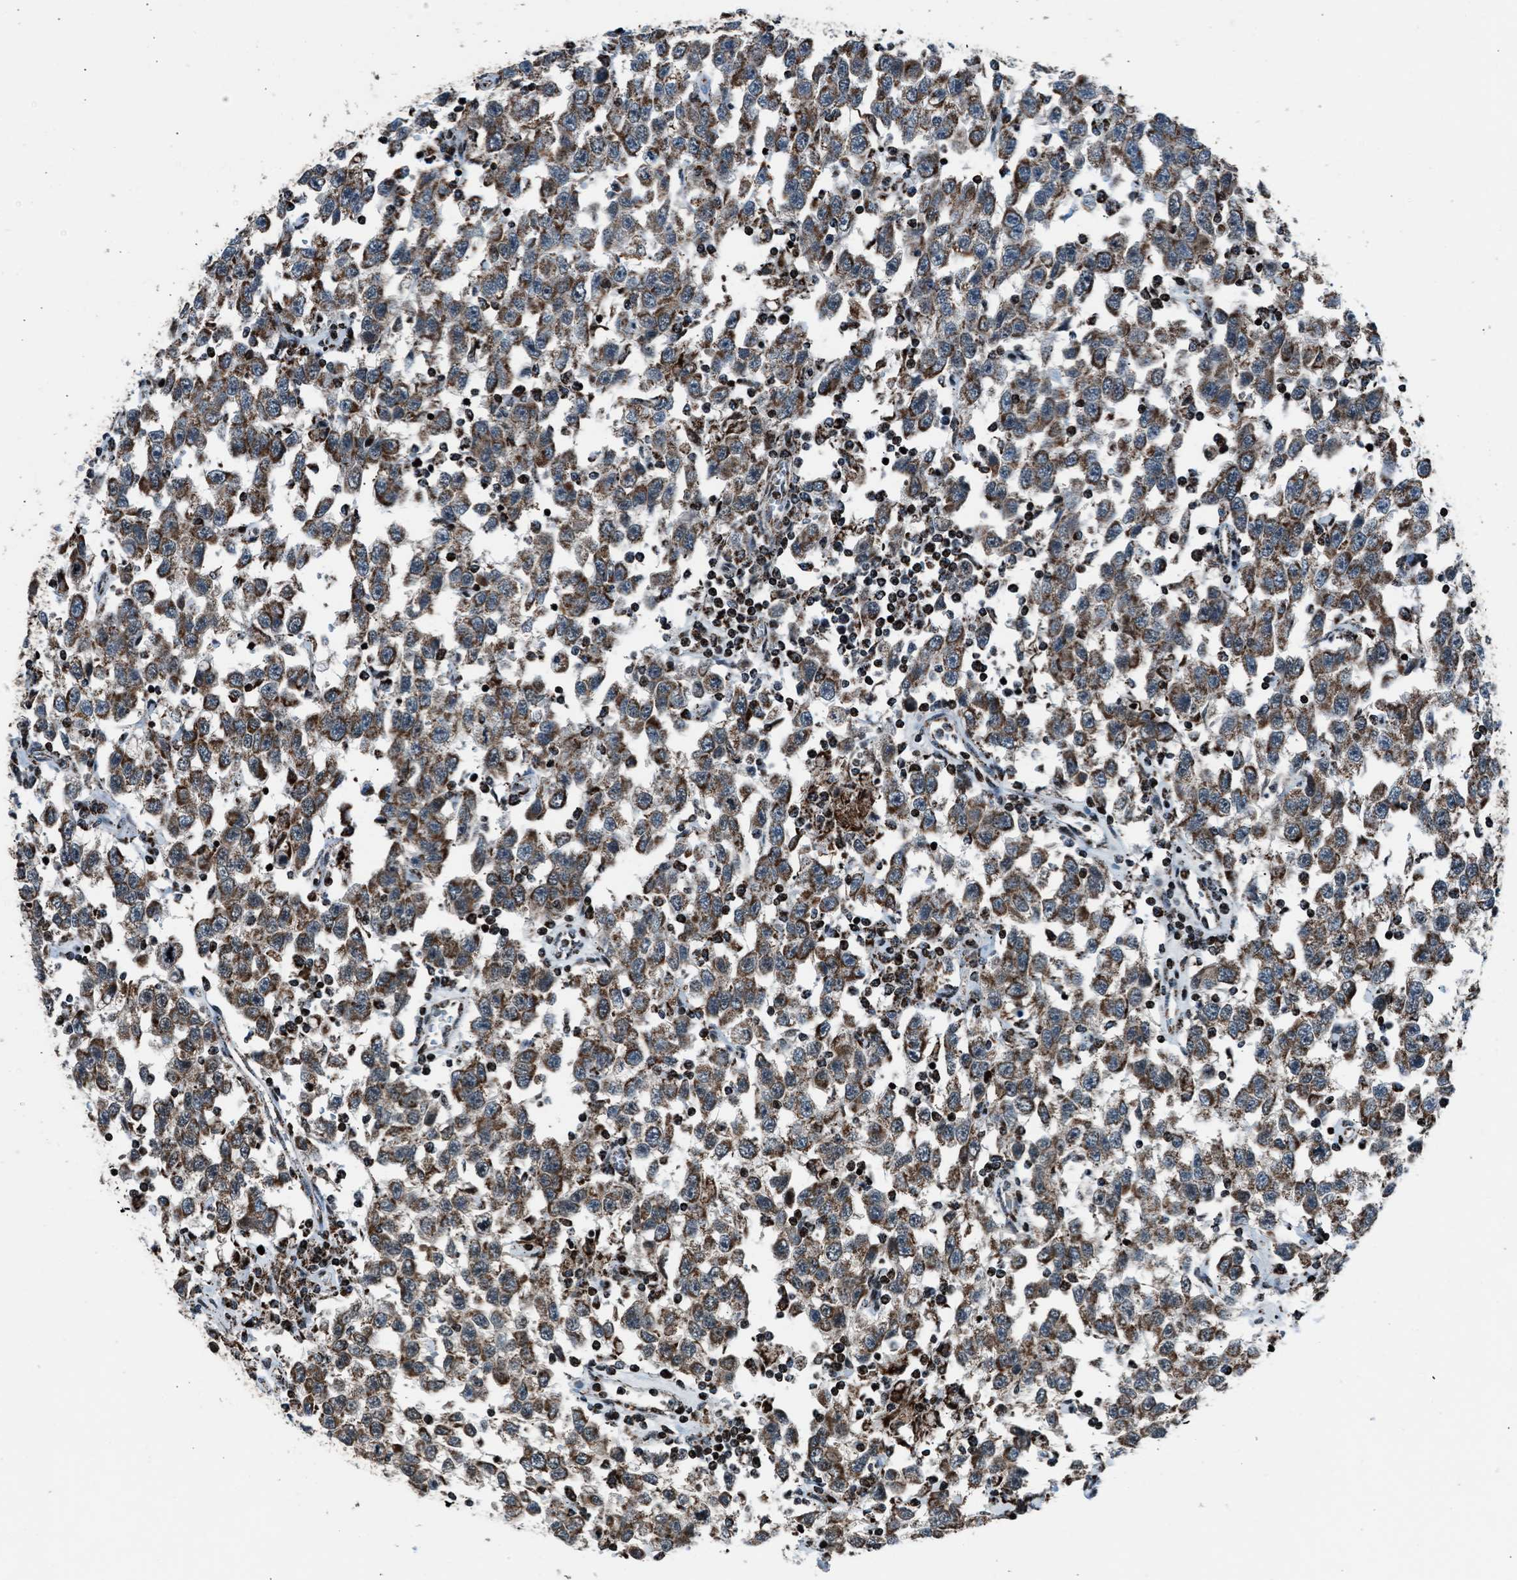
{"staining": {"intensity": "moderate", "quantity": ">75%", "location": "cytoplasmic/membranous"}, "tissue": "testis cancer", "cell_type": "Tumor cells", "image_type": "cancer", "snomed": [{"axis": "morphology", "description": "Seminoma, NOS"}, {"axis": "topography", "description": "Testis"}], "caption": "Immunohistochemistry photomicrograph of testis cancer (seminoma) stained for a protein (brown), which reveals medium levels of moderate cytoplasmic/membranous positivity in approximately >75% of tumor cells.", "gene": "MORC3", "patient": {"sex": "male", "age": 41}}